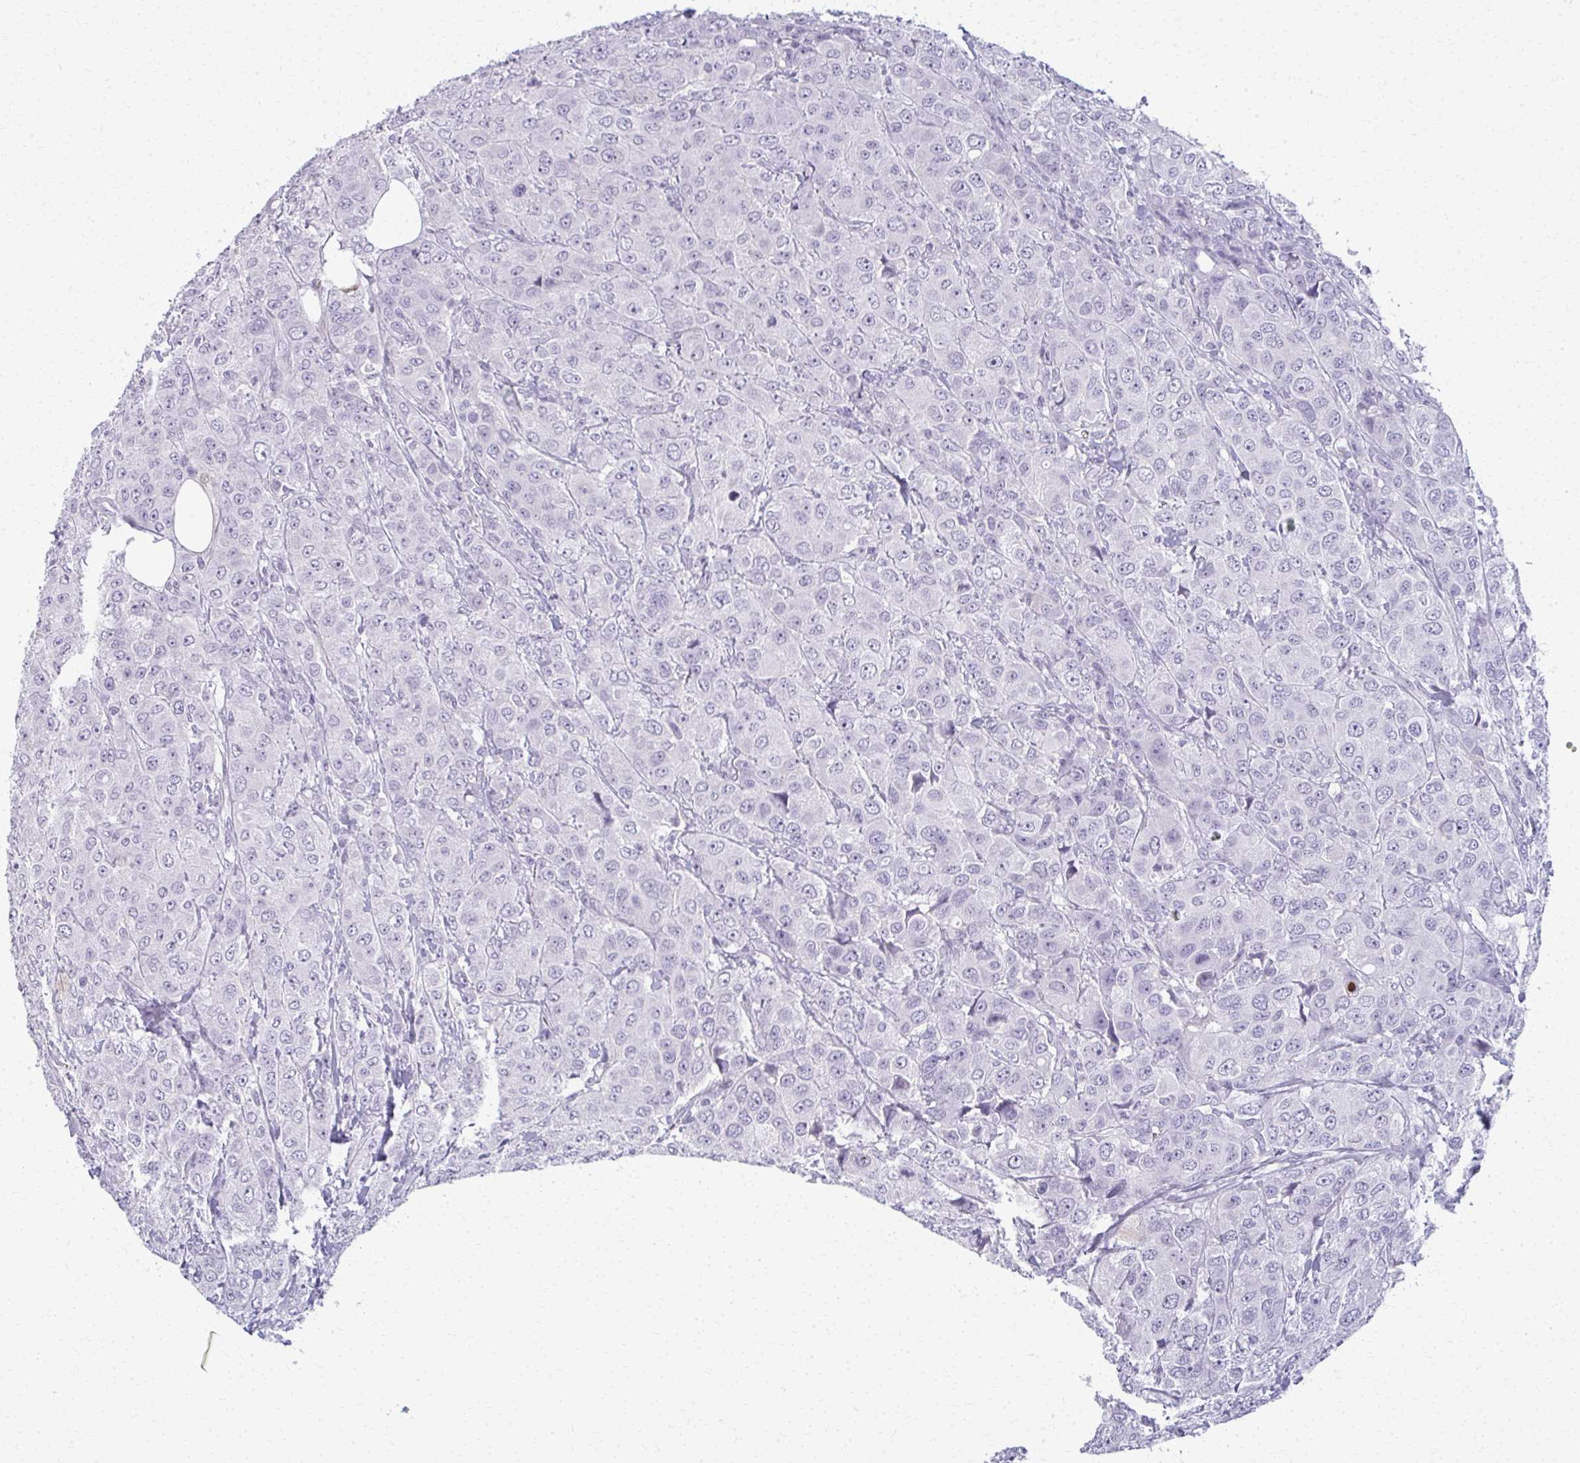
{"staining": {"intensity": "negative", "quantity": "none", "location": "none"}, "tissue": "breast cancer", "cell_type": "Tumor cells", "image_type": "cancer", "snomed": [{"axis": "morphology", "description": "Duct carcinoma"}, {"axis": "topography", "description": "Breast"}], "caption": "A photomicrograph of human breast cancer (invasive ductal carcinoma) is negative for staining in tumor cells.", "gene": "CA3", "patient": {"sex": "female", "age": 43}}